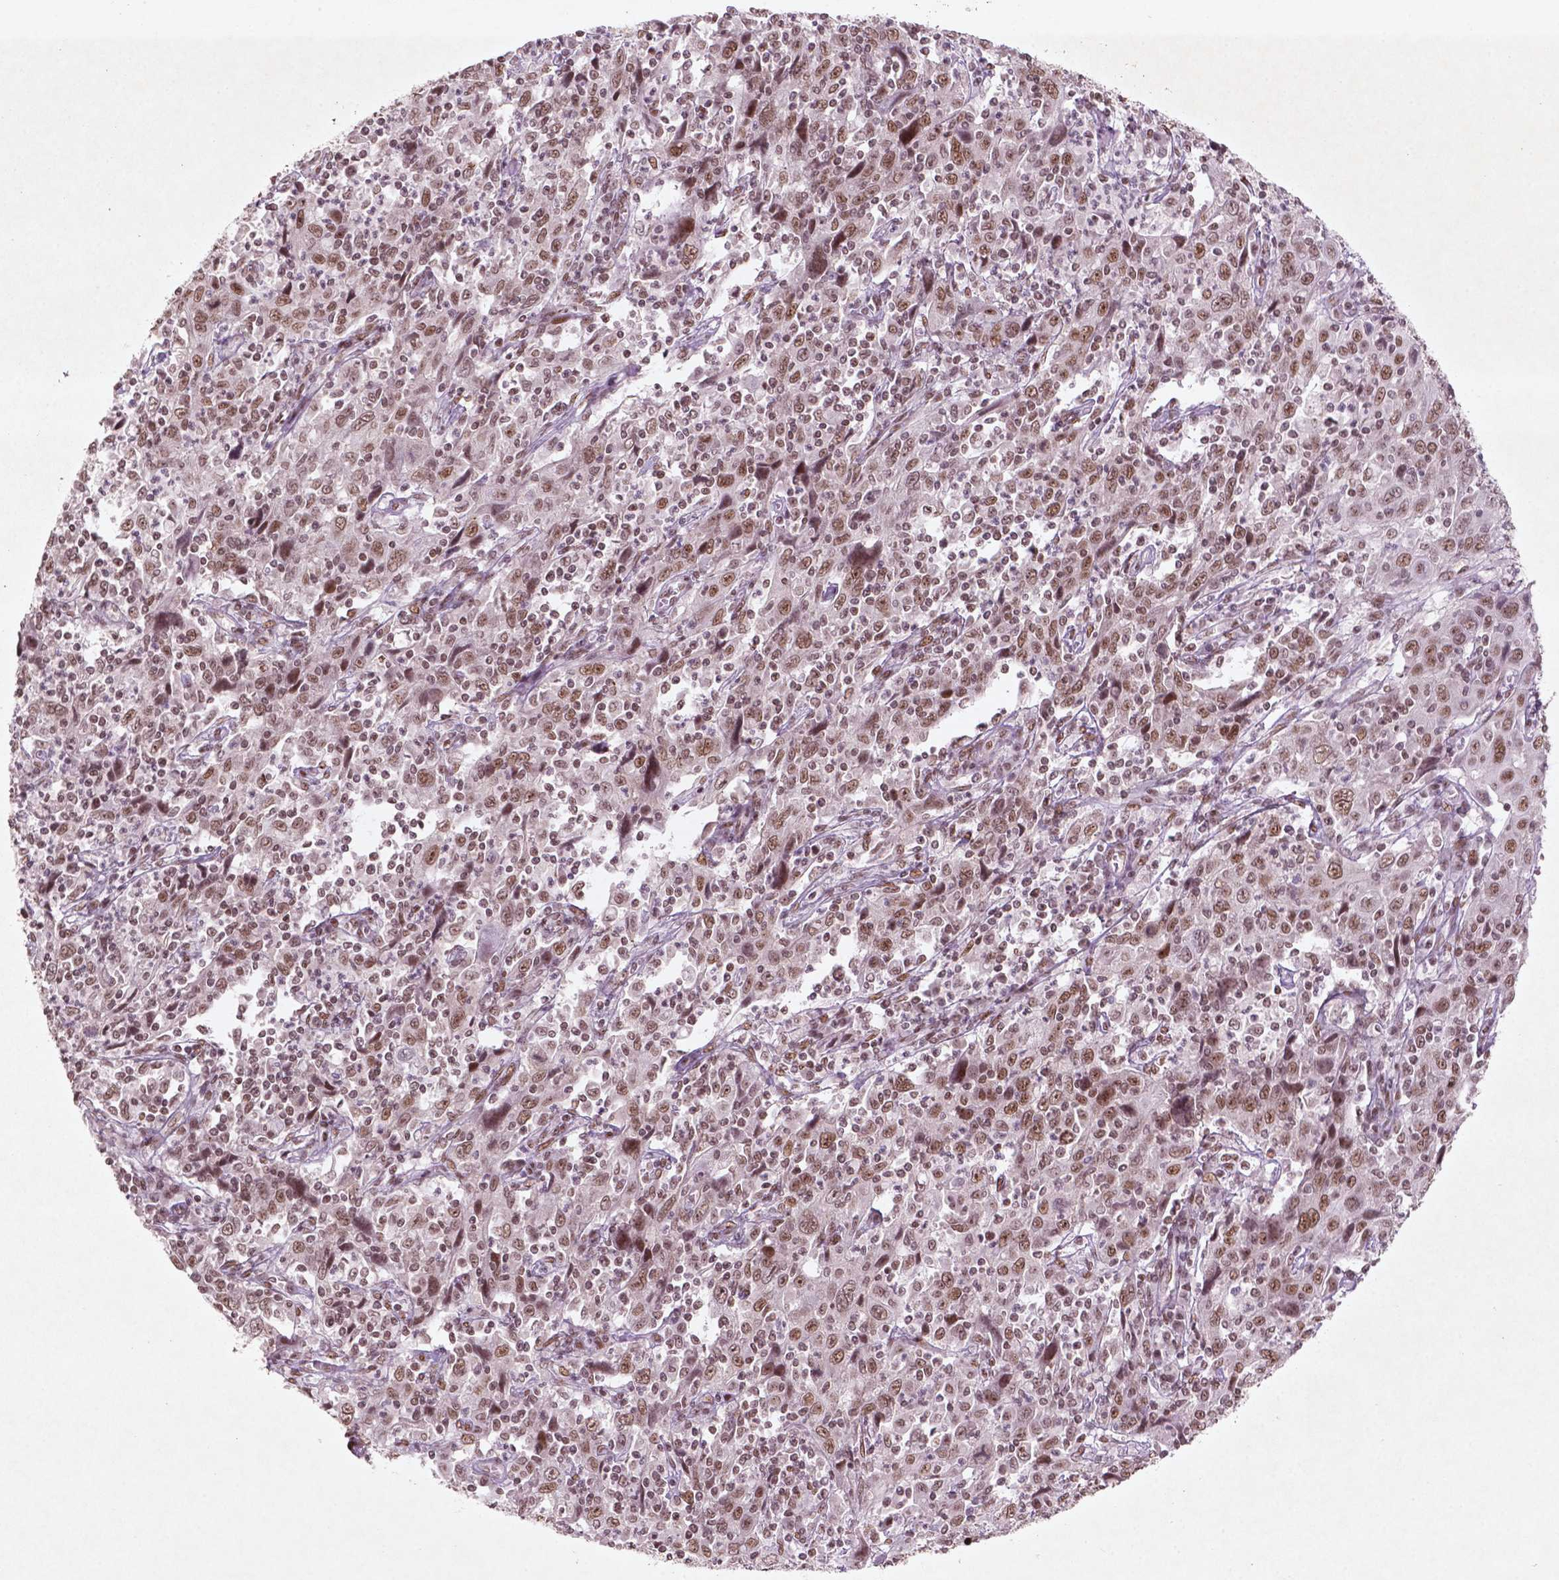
{"staining": {"intensity": "moderate", "quantity": ">75%", "location": "nuclear"}, "tissue": "cervical cancer", "cell_type": "Tumor cells", "image_type": "cancer", "snomed": [{"axis": "morphology", "description": "Squamous cell carcinoma, NOS"}, {"axis": "topography", "description": "Cervix"}], "caption": "Approximately >75% of tumor cells in cervical cancer display moderate nuclear protein expression as visualized by brown immunohistochemical staining.", "gene": "HMG20B", "patient": {"sex": "female", "age": 46}}